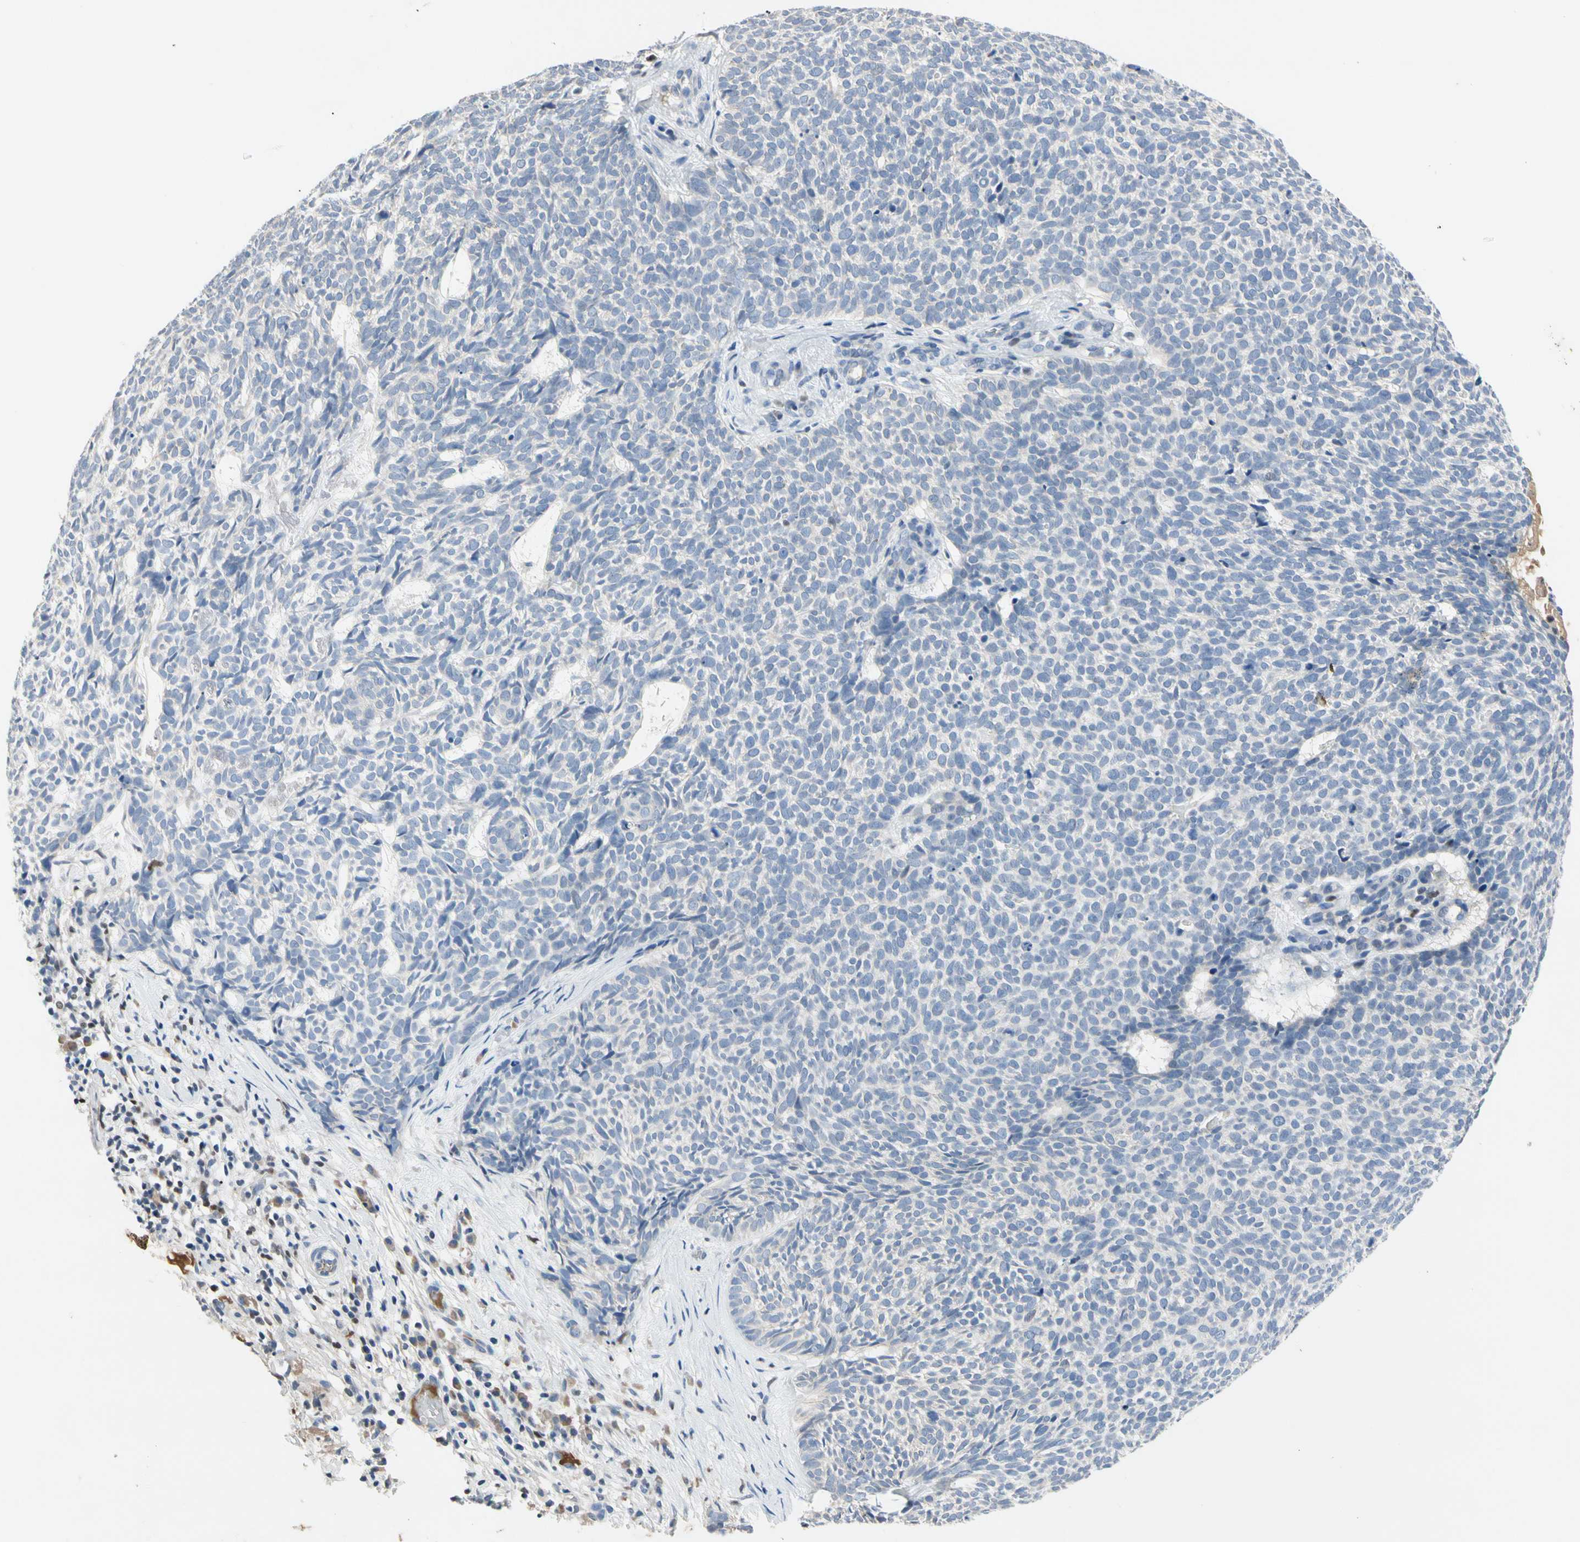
{"staining": {"intensity": "negative", "quantity": "none", "location": "none"}, "tissue": "skin cancer", "cell_type": "Tumor cells", "image_type": "cancer", "snomed": [{"axis": "morphology", "description": "Basal cell carcinoma"}, {"axis": "topography", "description": "Skin"}], "caption": "DAB (3,3'-diaminobenzidine) immunohistochemical staining of human skin basal cell carcinoma exhibits no significant positivity in tumor cells.", "gene": "ECRG4", "patient": {"sex": "female", "age": 84}}